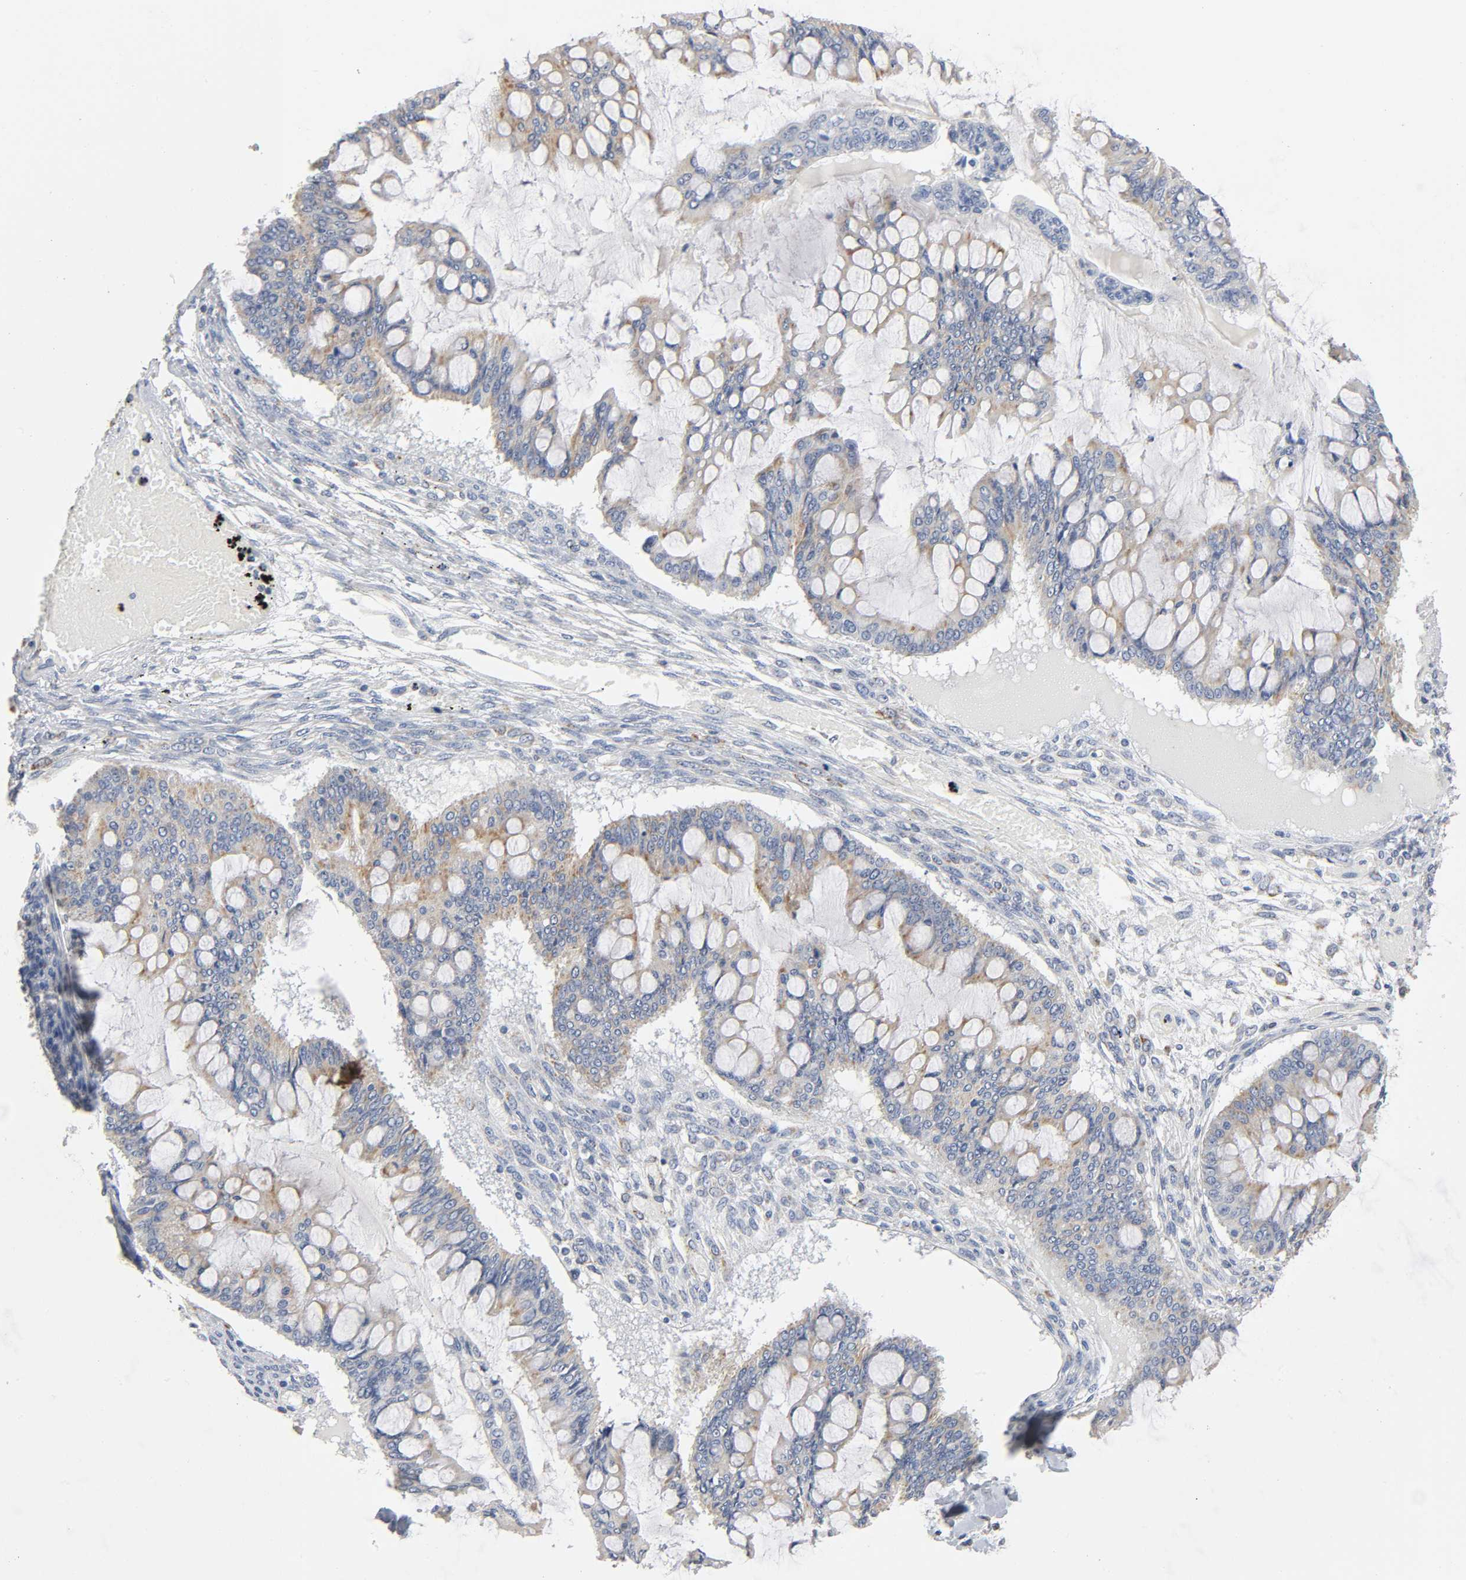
{"staining": {"intensity": "weak", "quantity": ">75%", "location": "cytoplasmic/membranous"}, "tissue": "ovarian cancer", "cell_type": "Tumor cells", "image_type": "cancer", "snomed": [{"axis": "morphology", "description": "Cystadenocarcinoma, mucinous, NOS"}, {"axis": "topography", "description": "Ovary"}], "caption": "High-power microscopy captured an immunohistochemistry histopathology image of ovarian mucinous cystadenocarcinoma, revealing weak cytoplasmic/membranous staining in about >75% of tumor cells.", "gene": "BAK1", "patient": {"sex": "female", "age": 73}}